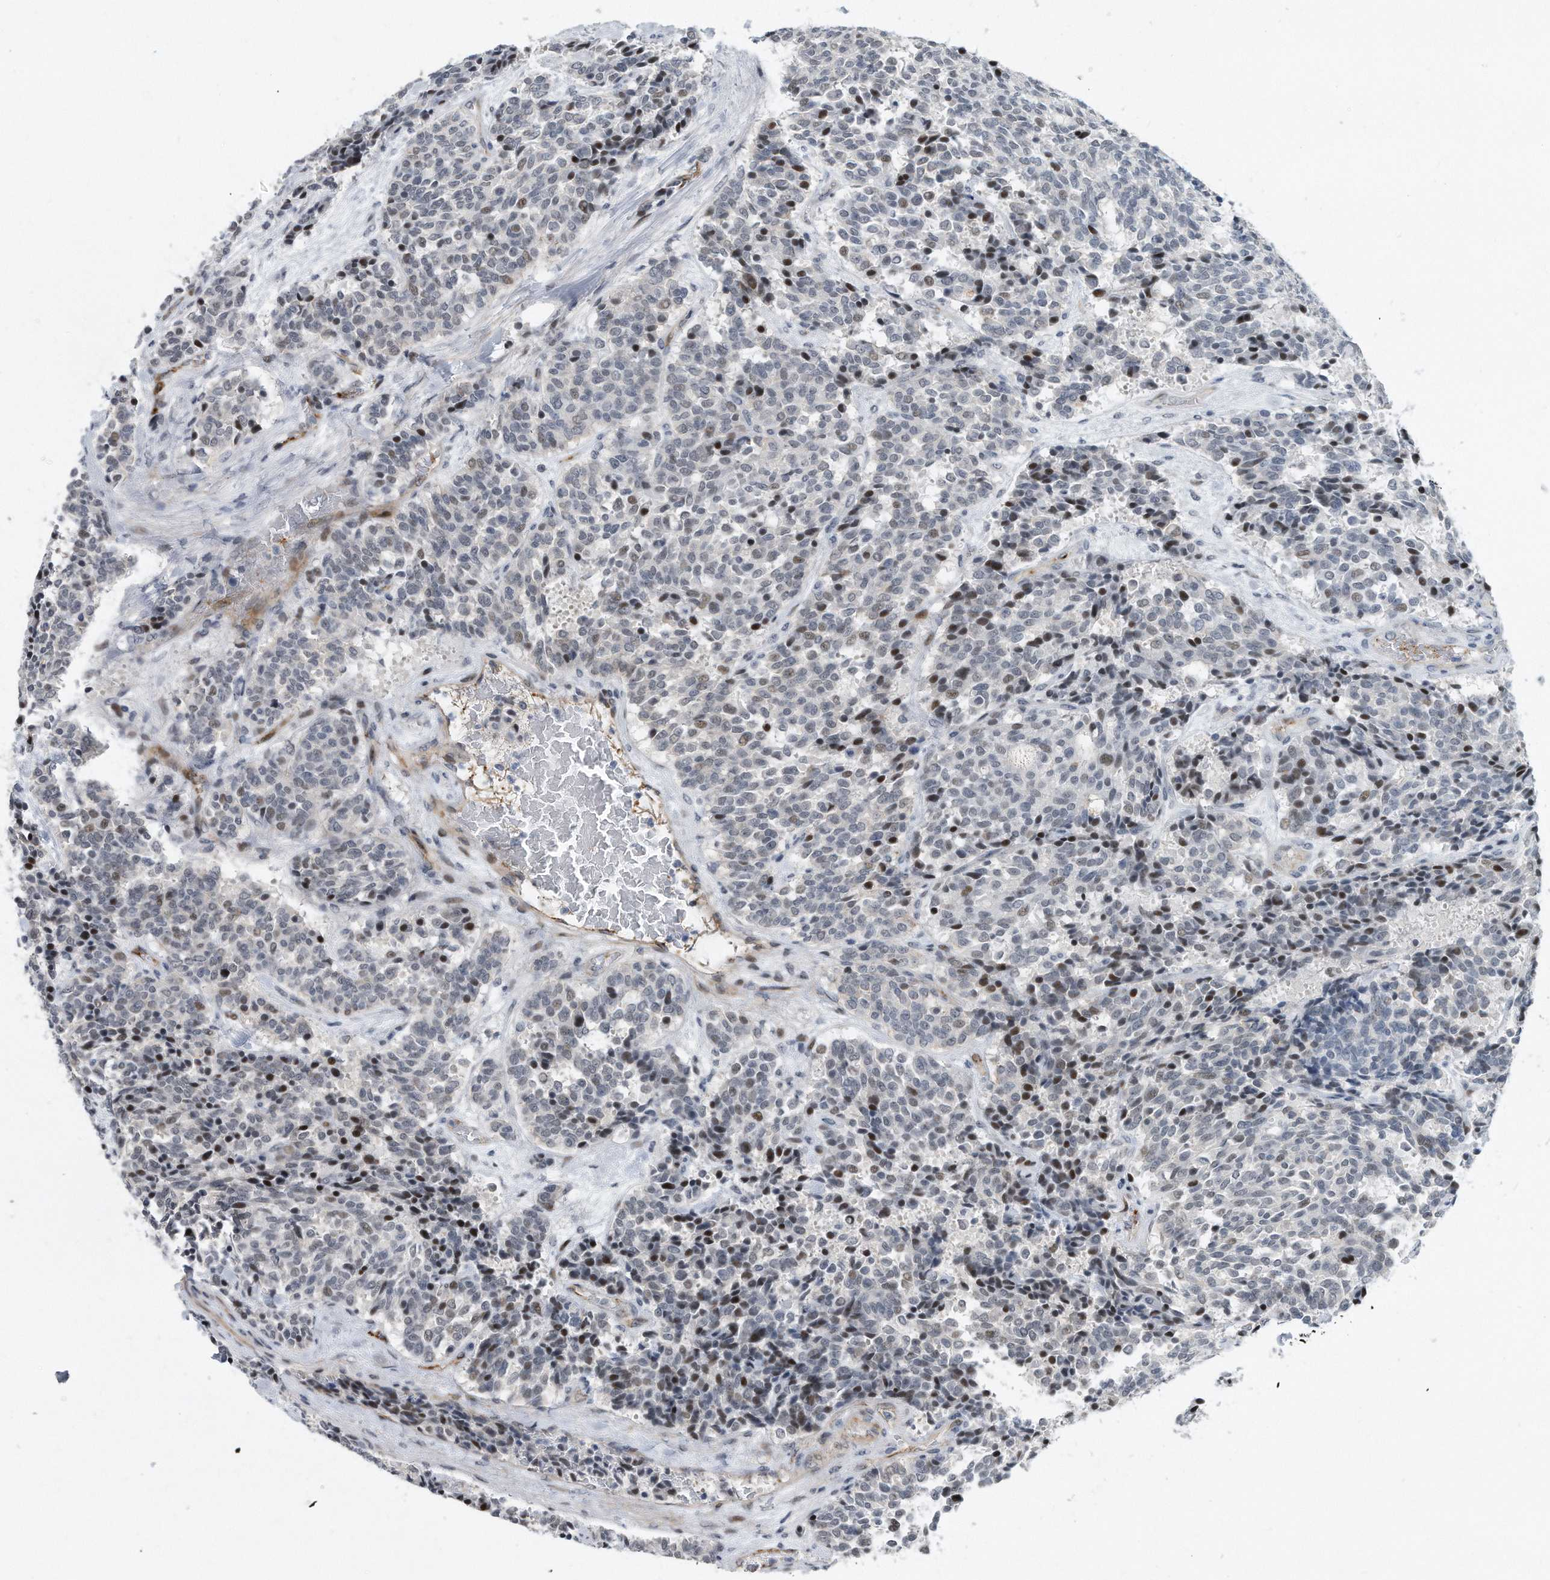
{"staining": {"intensity": "weak", "quantity": "<25%", "location": "nuclear"}, "tissue": "carcinoid", "cell_type": "Tumor cells", "image_type": "cancer", "snomed": [{"axis": "morphology", "description": "Carcinoid, malignant, NOS"}, {"axis": "topography", "description": "Pancreas"}], "caption": "Carcinoid was stained to show a protein in brown. There is no significant staining in tumor cells. (DAB (3,3'-diaminobenzidine) immunohistochemistry with hematoxylin counter stain).", "gene": "PGBD2", "patient": {"sex": "female", "age": 54}}